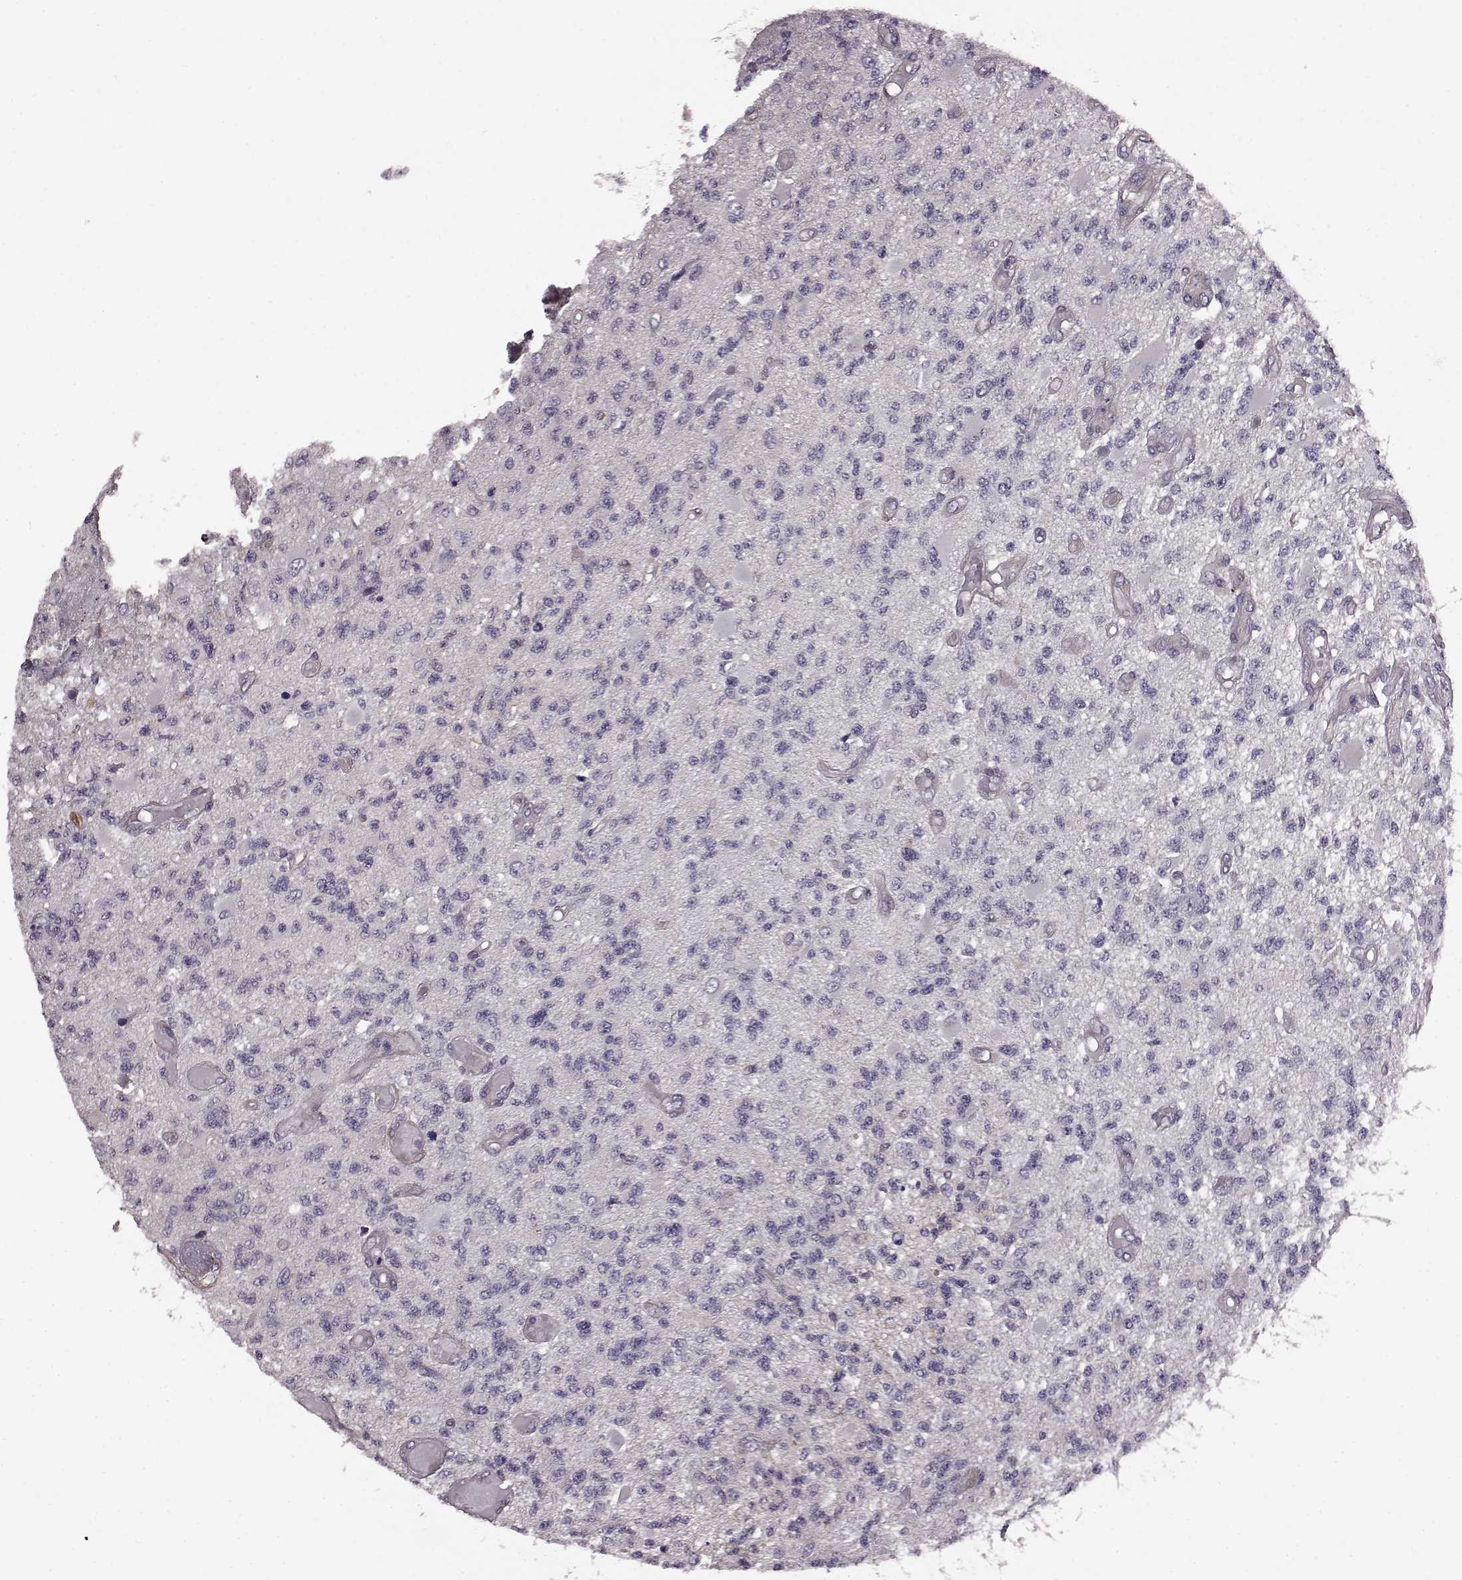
{"staining": {"intensity": "negative", "quantity": "none", "location": "none"}, "tissue": "glioma", "cell_type": "Tumor cells", "image_type": "cancer", "snomed": [{"axis": "morphology", "description": "Glioma, malignant, High grade"}, {"axis": "topography", "description": "Brain"}], "caption": "High power microscopy micrograph of an immunohistochemistry (IHC) micrograph of glioma, revealing no significant positivity in tumor cells.", "gene": "GRK1", "patient": {"sex": "female", "age": 63}}